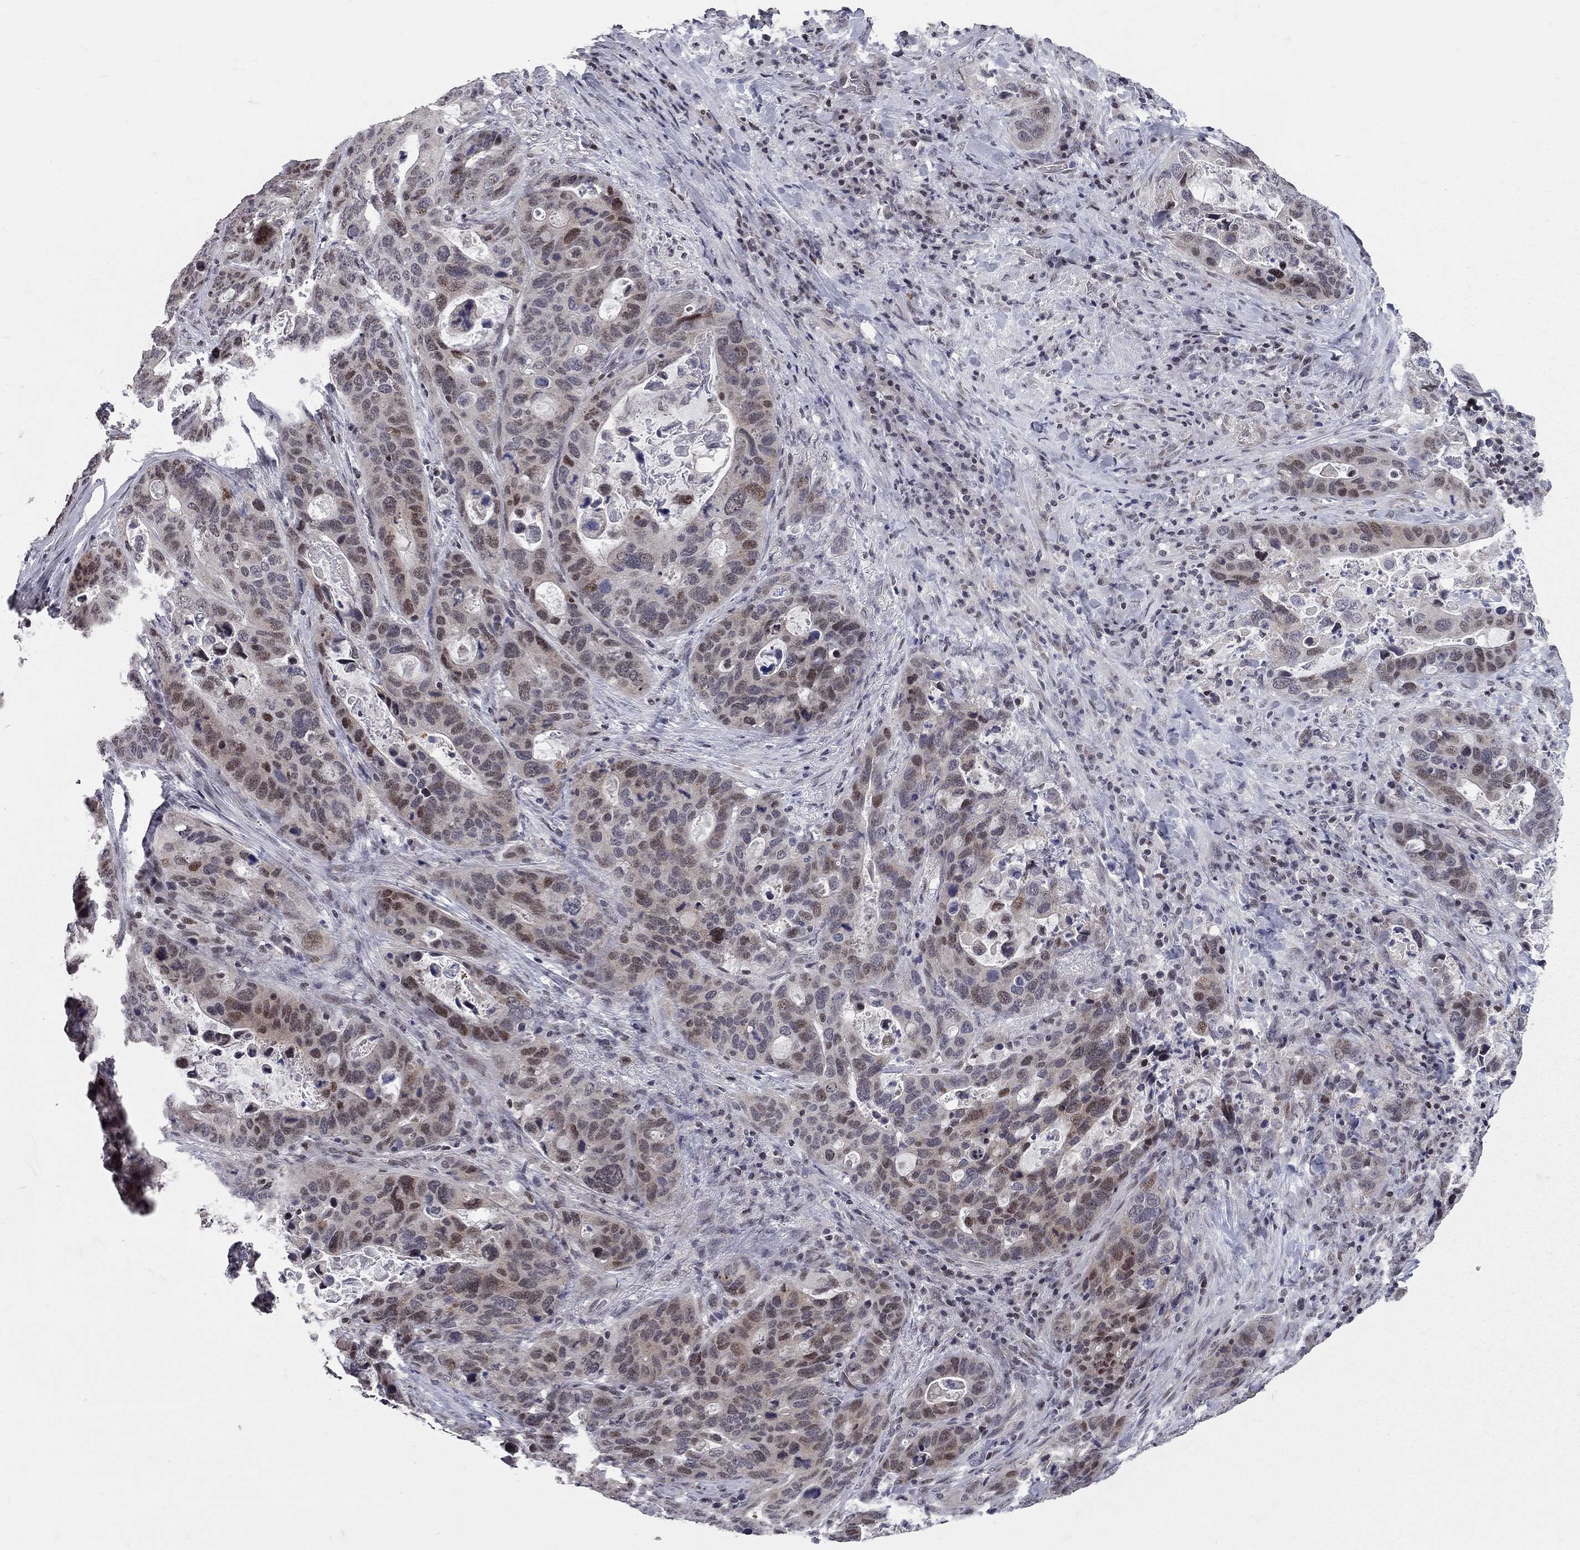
{"staining": {"intensity": "moderate", "quantity": "<25%", "location": "nuclear"}, "tissue": "stomach cancer", "cell_type": "Tumor cells", "image_type": "cancer", "snomed": [{"axis": "morphology", "description": "Adenocarcinoma, NOS"}, {"axis": "topography", "description": "Stomach"}], "caption": "Protein staining of stomach cancer (adenocarcinoma) tissue demonstrates moderate nuclear expression in about <25% of tumor cells.", "gene": "HDAC3", "patient": {"sex": "male", "age": 54}}